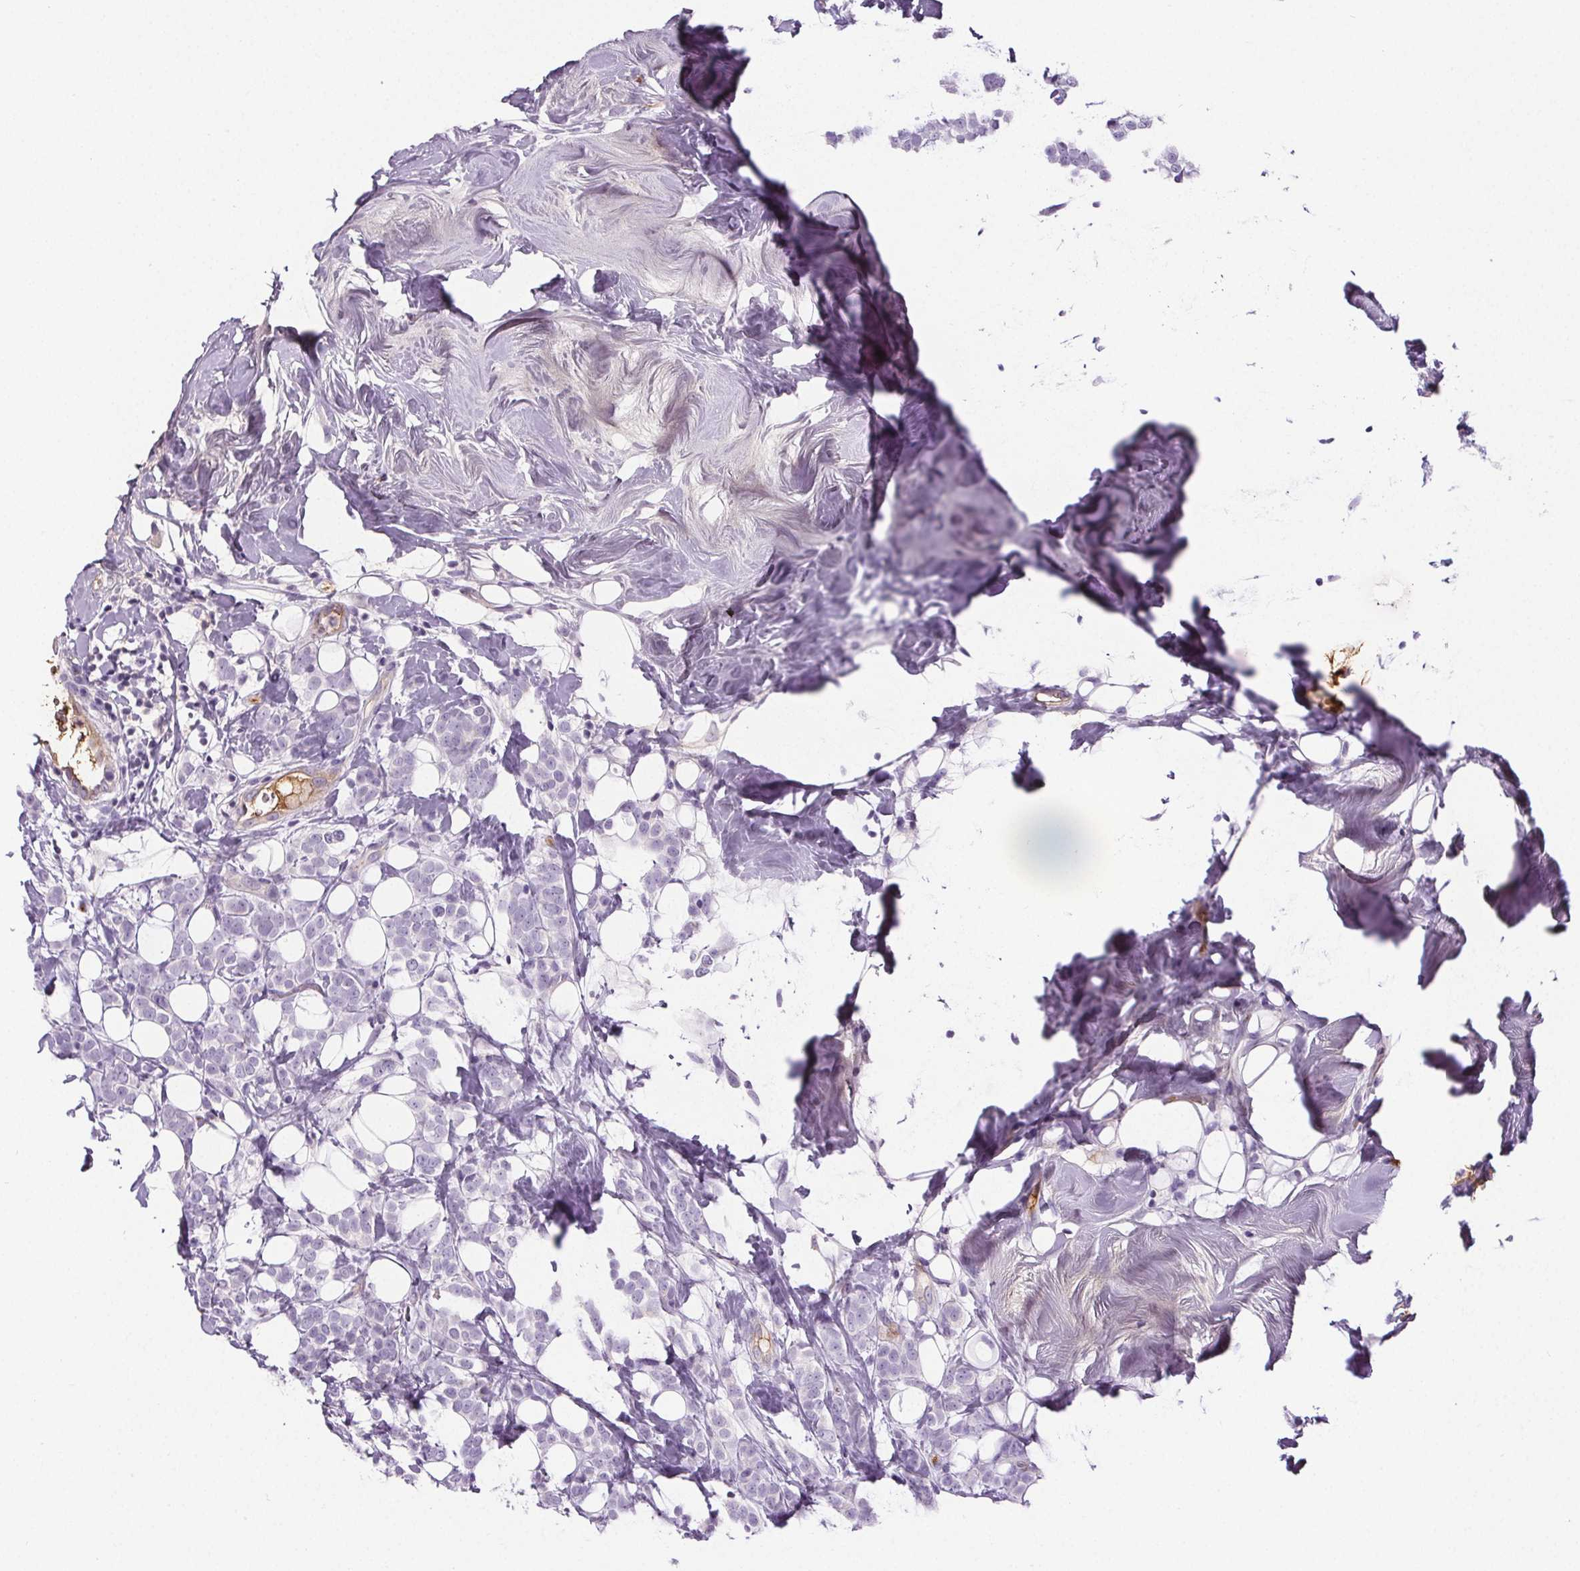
{"staining": {"intensity": "negative", "quantity": "none", "location": "none"}, "tissue": "breast cancer", "cell_type": "Tumor cells", "image_type": "cancer", "snomed": [{"axis": "morphology", "description": "Lobular carcinoma"}, {"axis": "topography", "description": "Breast"}], "caption": "Photomicrograph shows no protein staining in tumor cells of breast cancer tissue. The staining is performed using DAB brown chromogen with nuclei counter-stained in using hematoxylin.", "gene": "CD5L", "patient": {"sex": "female", "age": 49}}